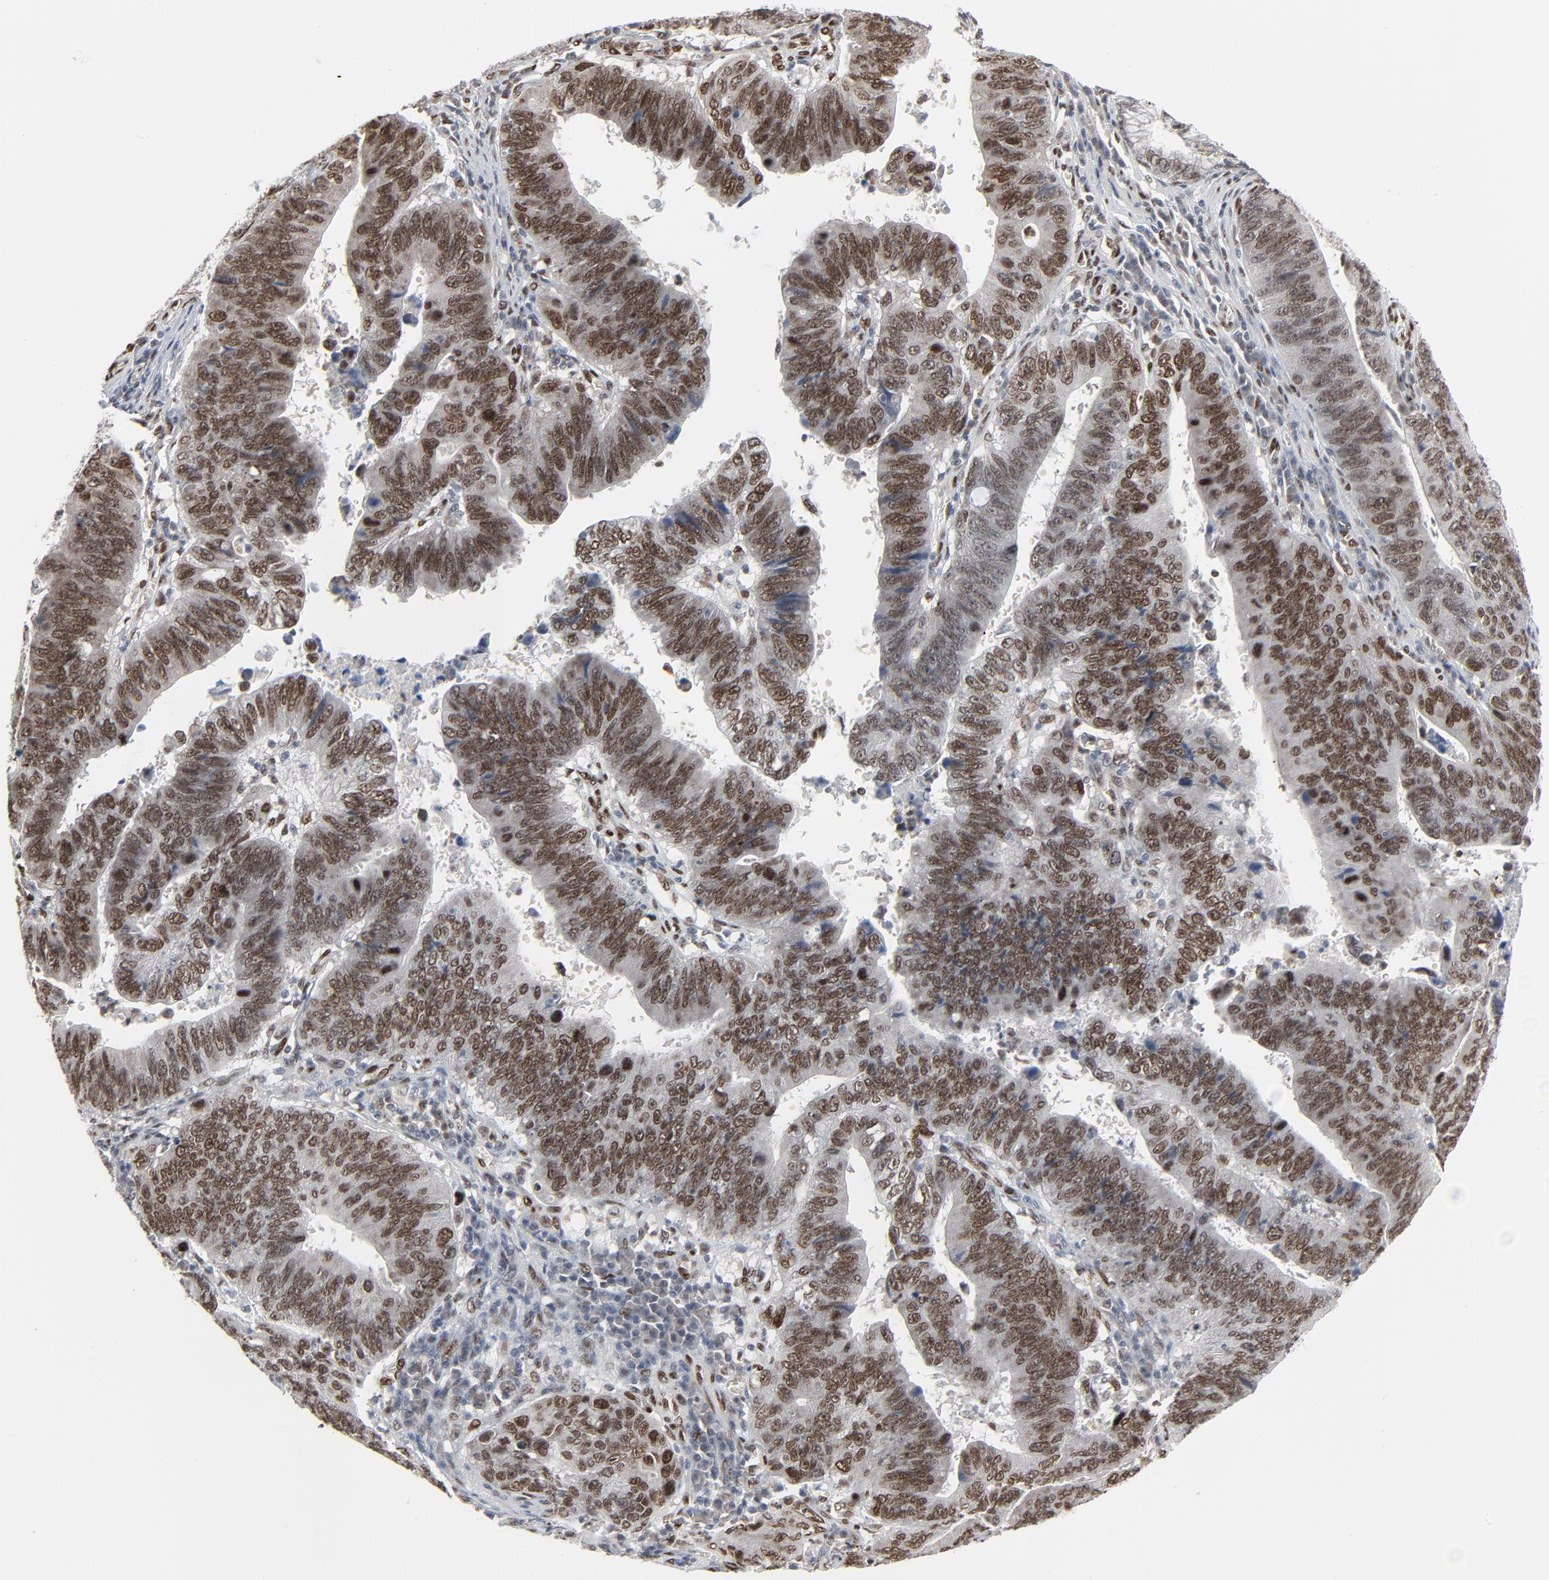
{"staining": {"intensity": "strong", "quantity": ">75%", "location": "nuclear"}, "tissue": "stomach cancer", "cell_type": "Tumor cells", "image_type": "cancer", "snomed": [{"axis": "morphology", "description": "Adenocarcinoma, NOS"}, {"axis": "topography", "description": "Stomach"}], "caption": "This histopathology image shows IHC staining of stomach cancer, with high strong nuclear positivity in about >75% of tumor cells.", "gene": "CUX1", "patient": {"sex": "male", "age": 59}}